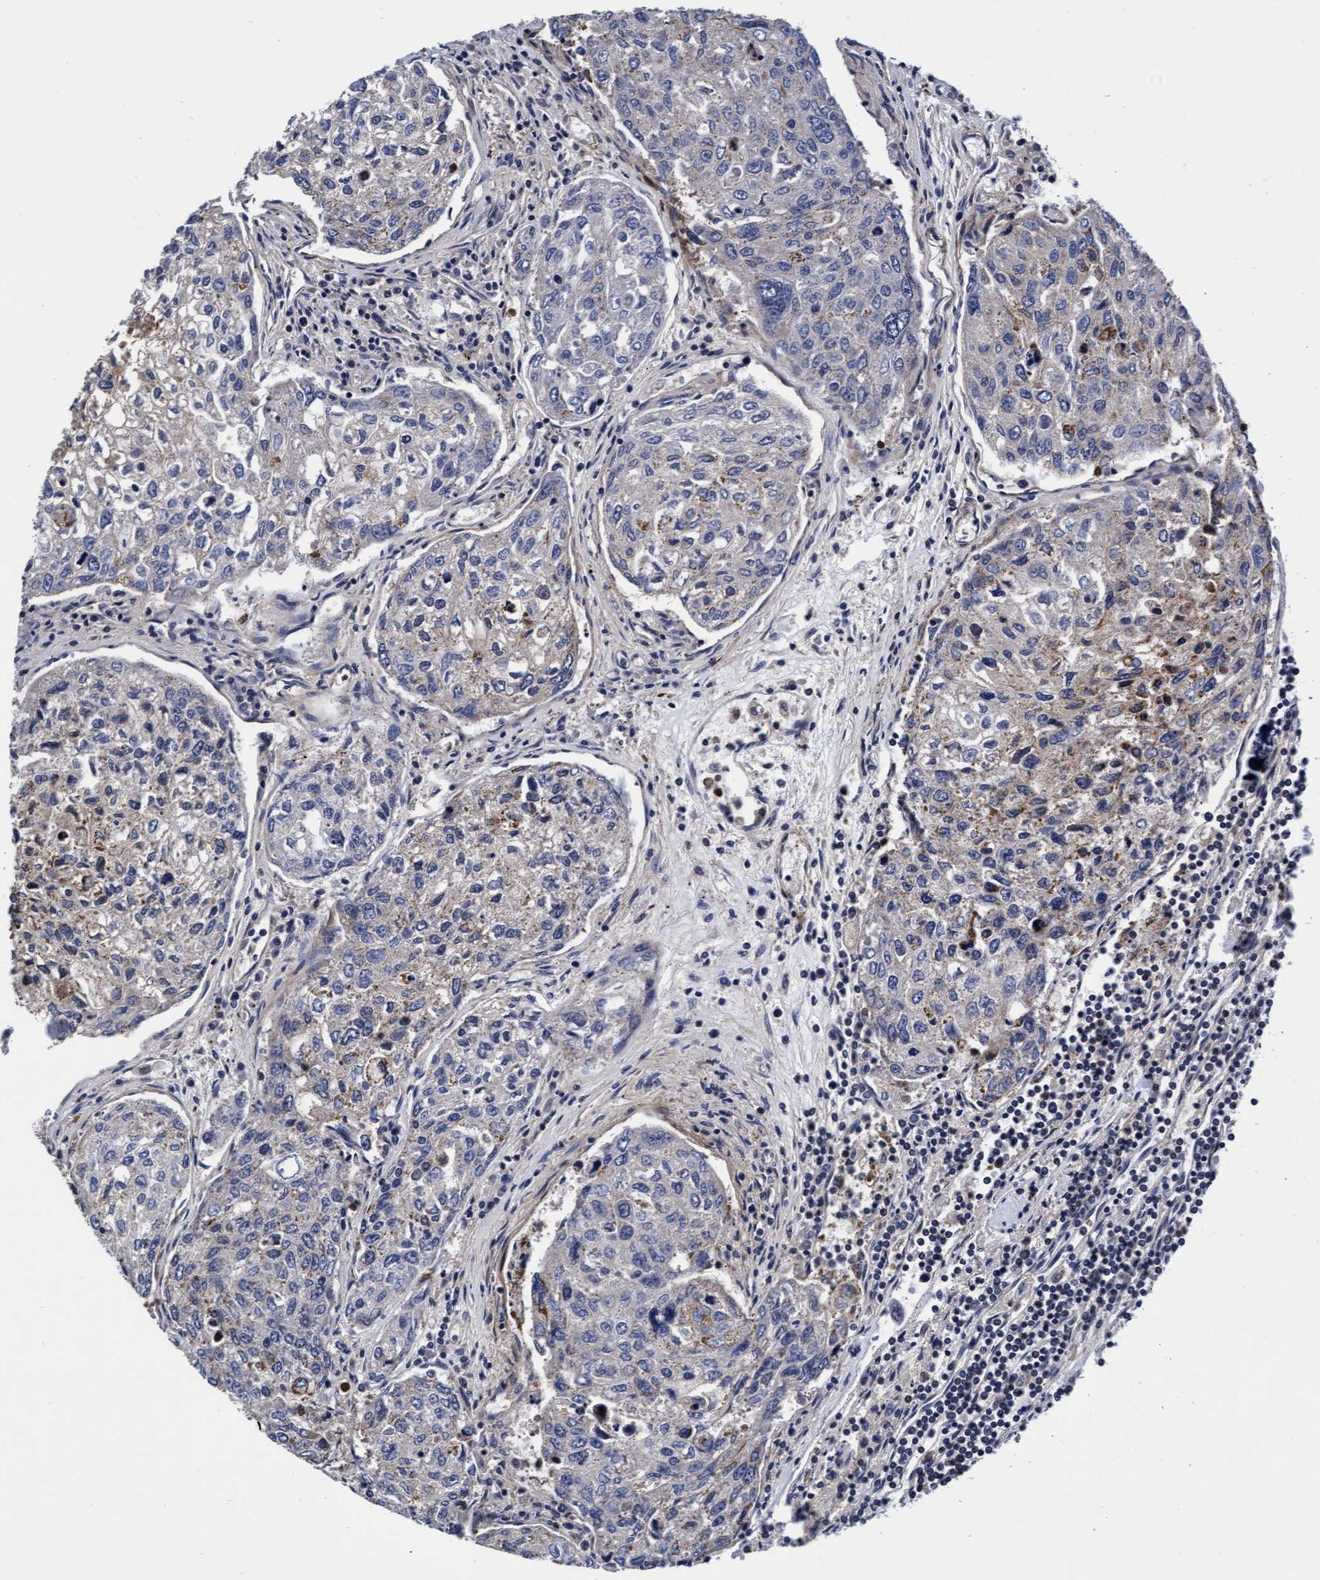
{"staining": {"intensity": "weak", "quantity": "<25%", "location": "cytoplasmic/membranous"}, "tissue": "urothelial cancer", "cell_type": "Tumor cells", "image_type": "cancer", "snomed": [{"axis": "morphology", "description": "Urothelial carcinoma, High grade"}, {"axis": "topography", "description": "Lymph node"}, {"axis": "topography", "description": "Urinary bladder"}], "caption": "There is no significant staining in tumor cells of urothelial carcinoma (high-grade).", "gene": "EFCAB13", "patient": {"sex": "male", "age": 51}}